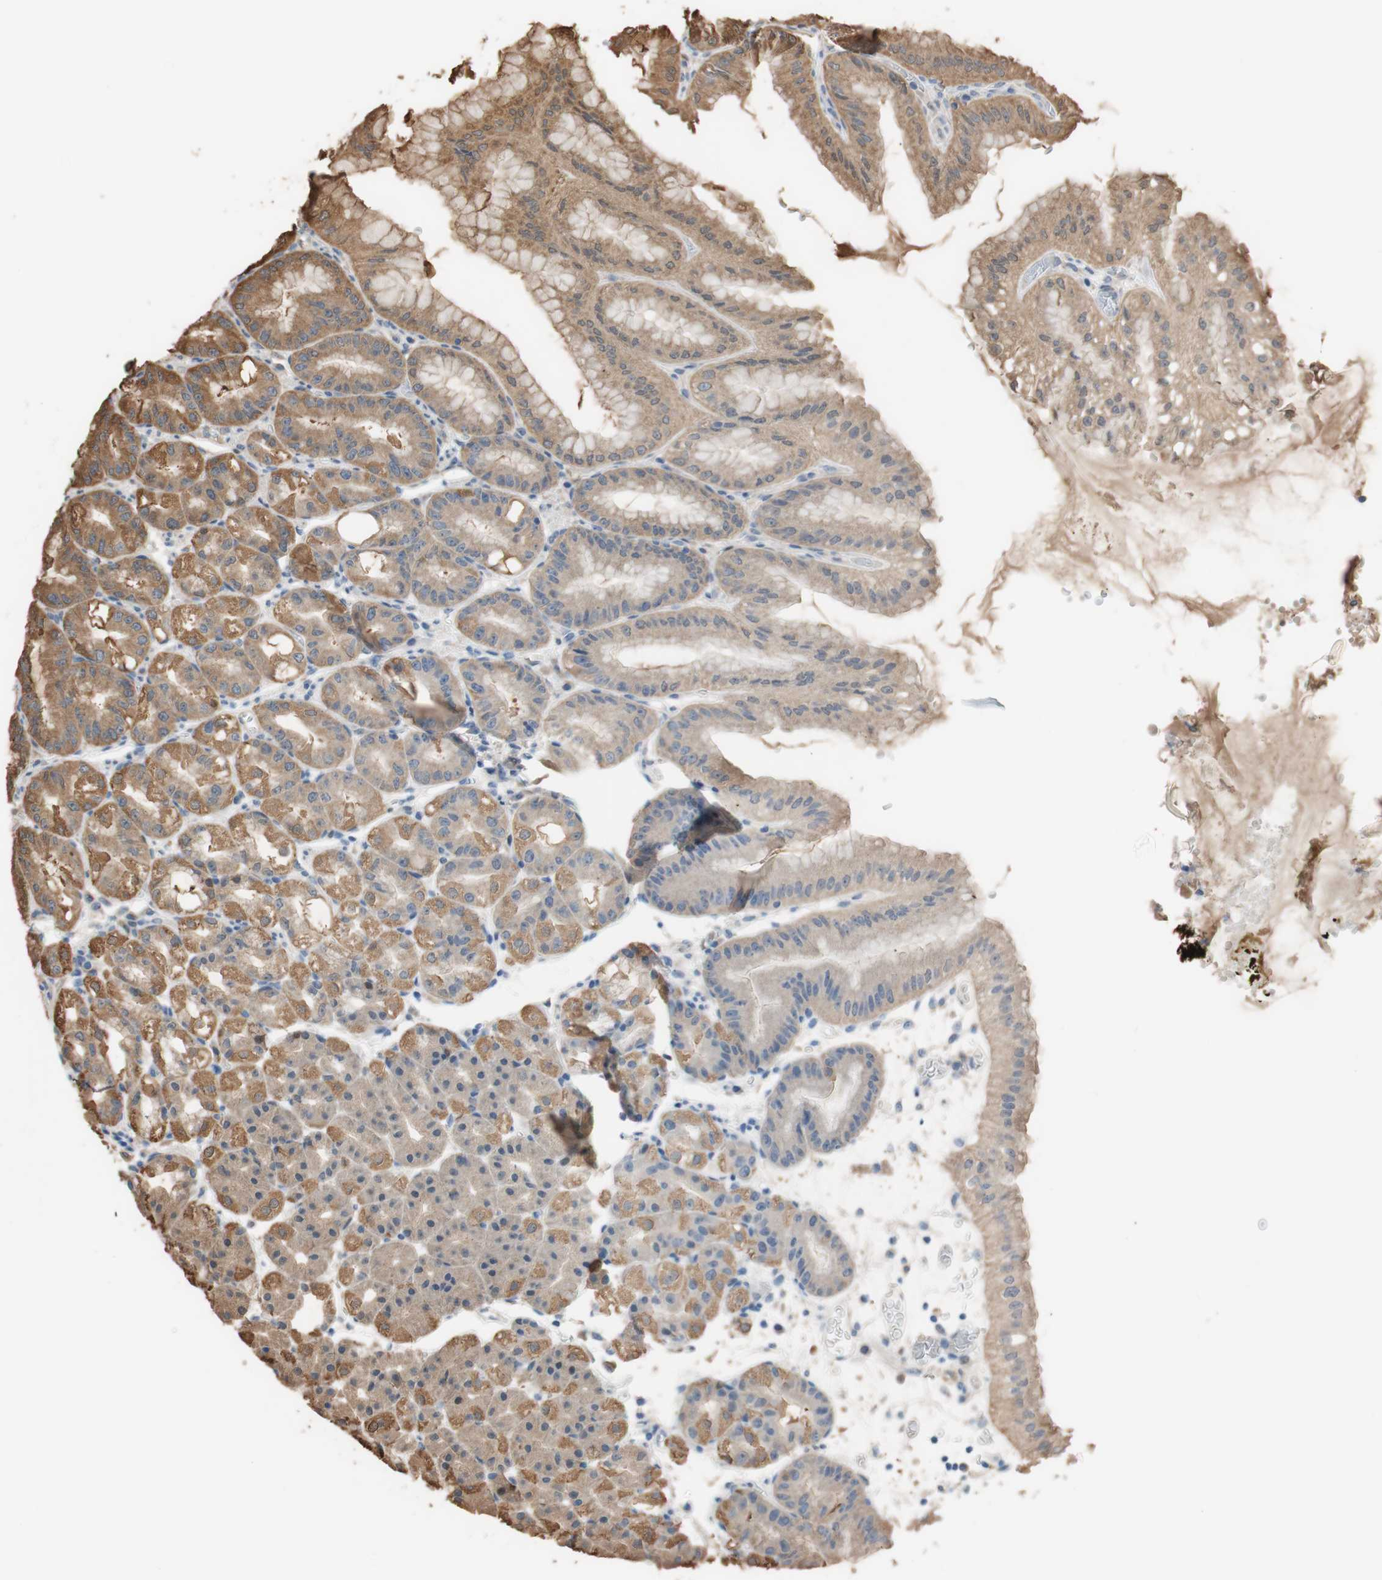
{"staining": {"intensity": "moderate", "quantity": ">75%", "location": "cytoplasmic/membranous"}, "tissue": "stomach", "cell_type": "Glandular cells", "image_type": "normal", "snomed": [{"axis": "morphology", "description": "Normal tissue, NOS"}, {"axis": "topography", "description": "Stomach, lower"}], "caption": "Immunohistochemical staining of benign stomach shows moderate cytoplasmic/membranous protein positivity in about >75% of glandular cells. The staining was performed using DAB (3,3'-diaminobenzidine) to visualize the protein expression in brown, while the nuclei were stained in blue with hematoxylin (Magnification: 20x).", "gene": "ALDH1A2", "patient": {"sex": "male", "age": 71}}